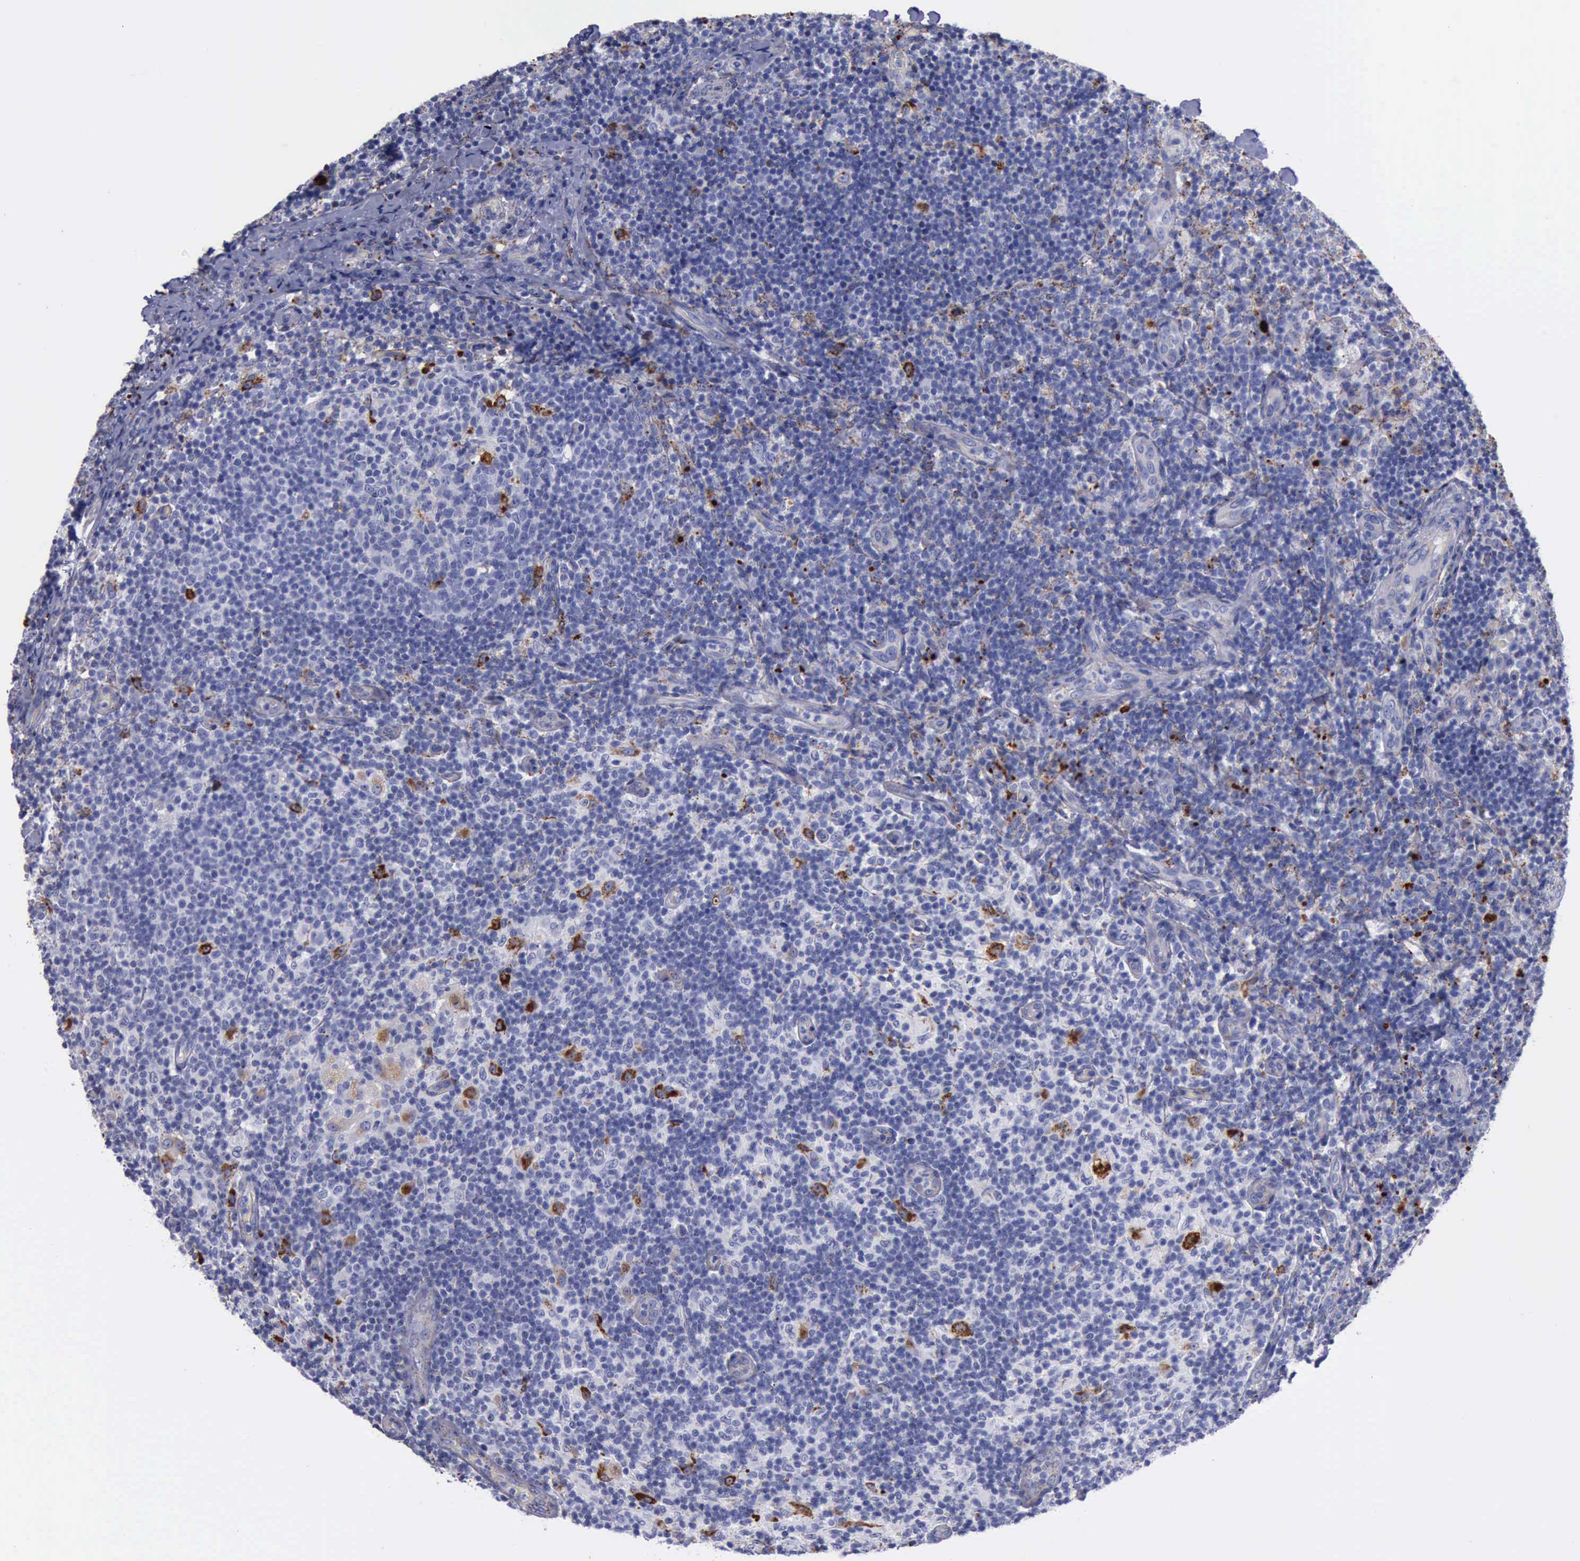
{"staining": {"intensity": "negative", "quantity": "none", "location": "none"}, "tissue": "lymph node", "cell_type": "Germinal center cells", "image_type": "normal", "snomed": [{"axis": "morphology", "description": "Normal tissue, NOS"}, {"axis": "morphology", "description": "Inflammation, NOS"}, {"axis": "topography", "description": "Lymph node"}], "caption": "This is an immunohistochemistry (IHC) image of unremarkable human lymph node. There is no expression in germinal center cells.", "gene": "CTSD", "patient": {"sex": "male", "age": 46}}